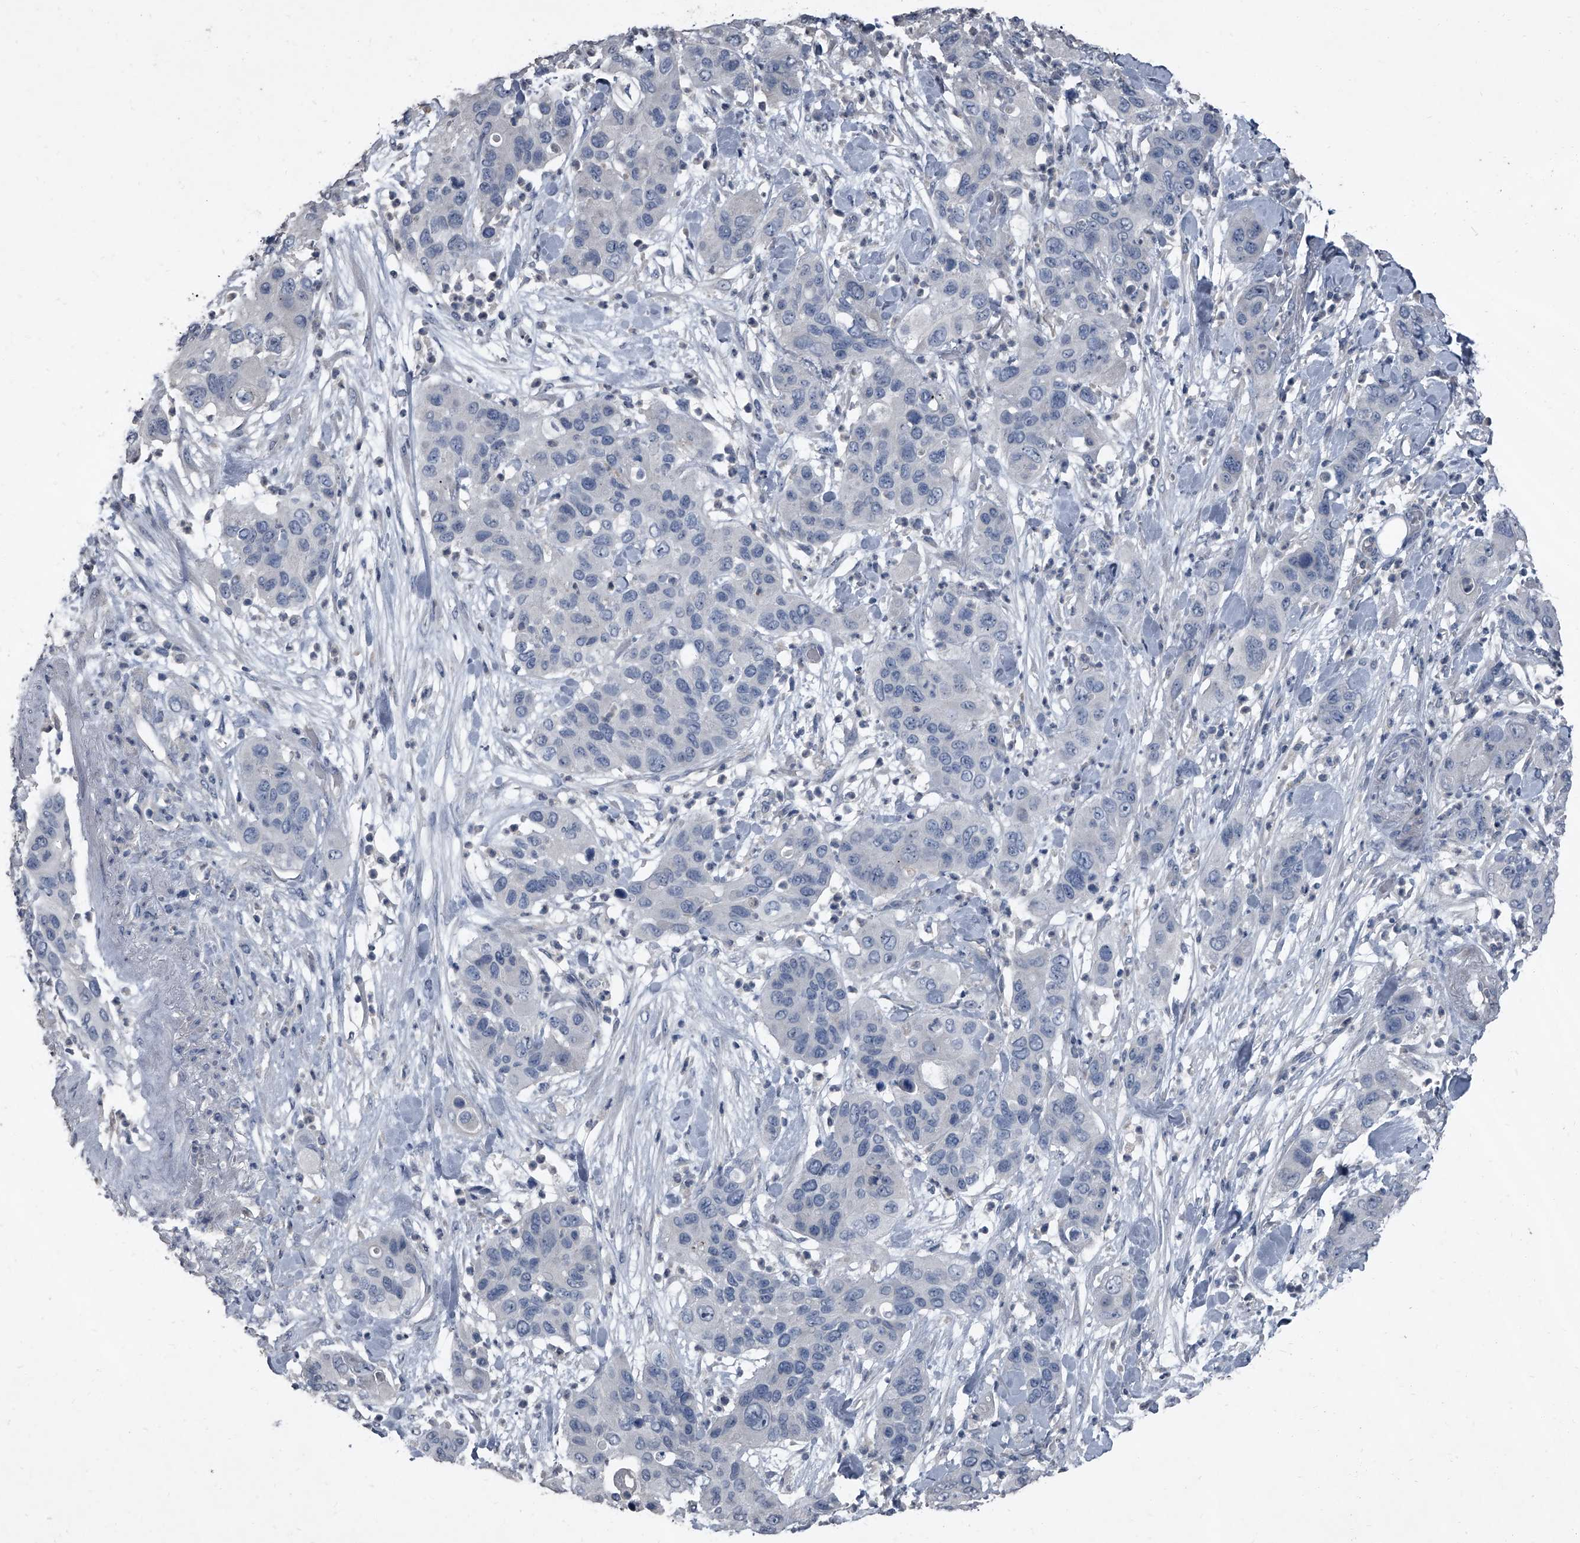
{"staining": {"intensity": "negative", "quantity": "none", "location": "none"}, "tissue": "pancreatic cancer", "cell_type": "Tumor cells", "image_type": "cancer", "snomed": [{"axis": "morphology", "description": "Adenocarcinoma, NOS"}, {"axis": "topography", "description": "Pancreas"}], "caption": "Tumor cells are negative for brown protein staining in pancreatic cancer.", "gene": "HEPHL1", "patient": {"sex": "female", "age": 71}}